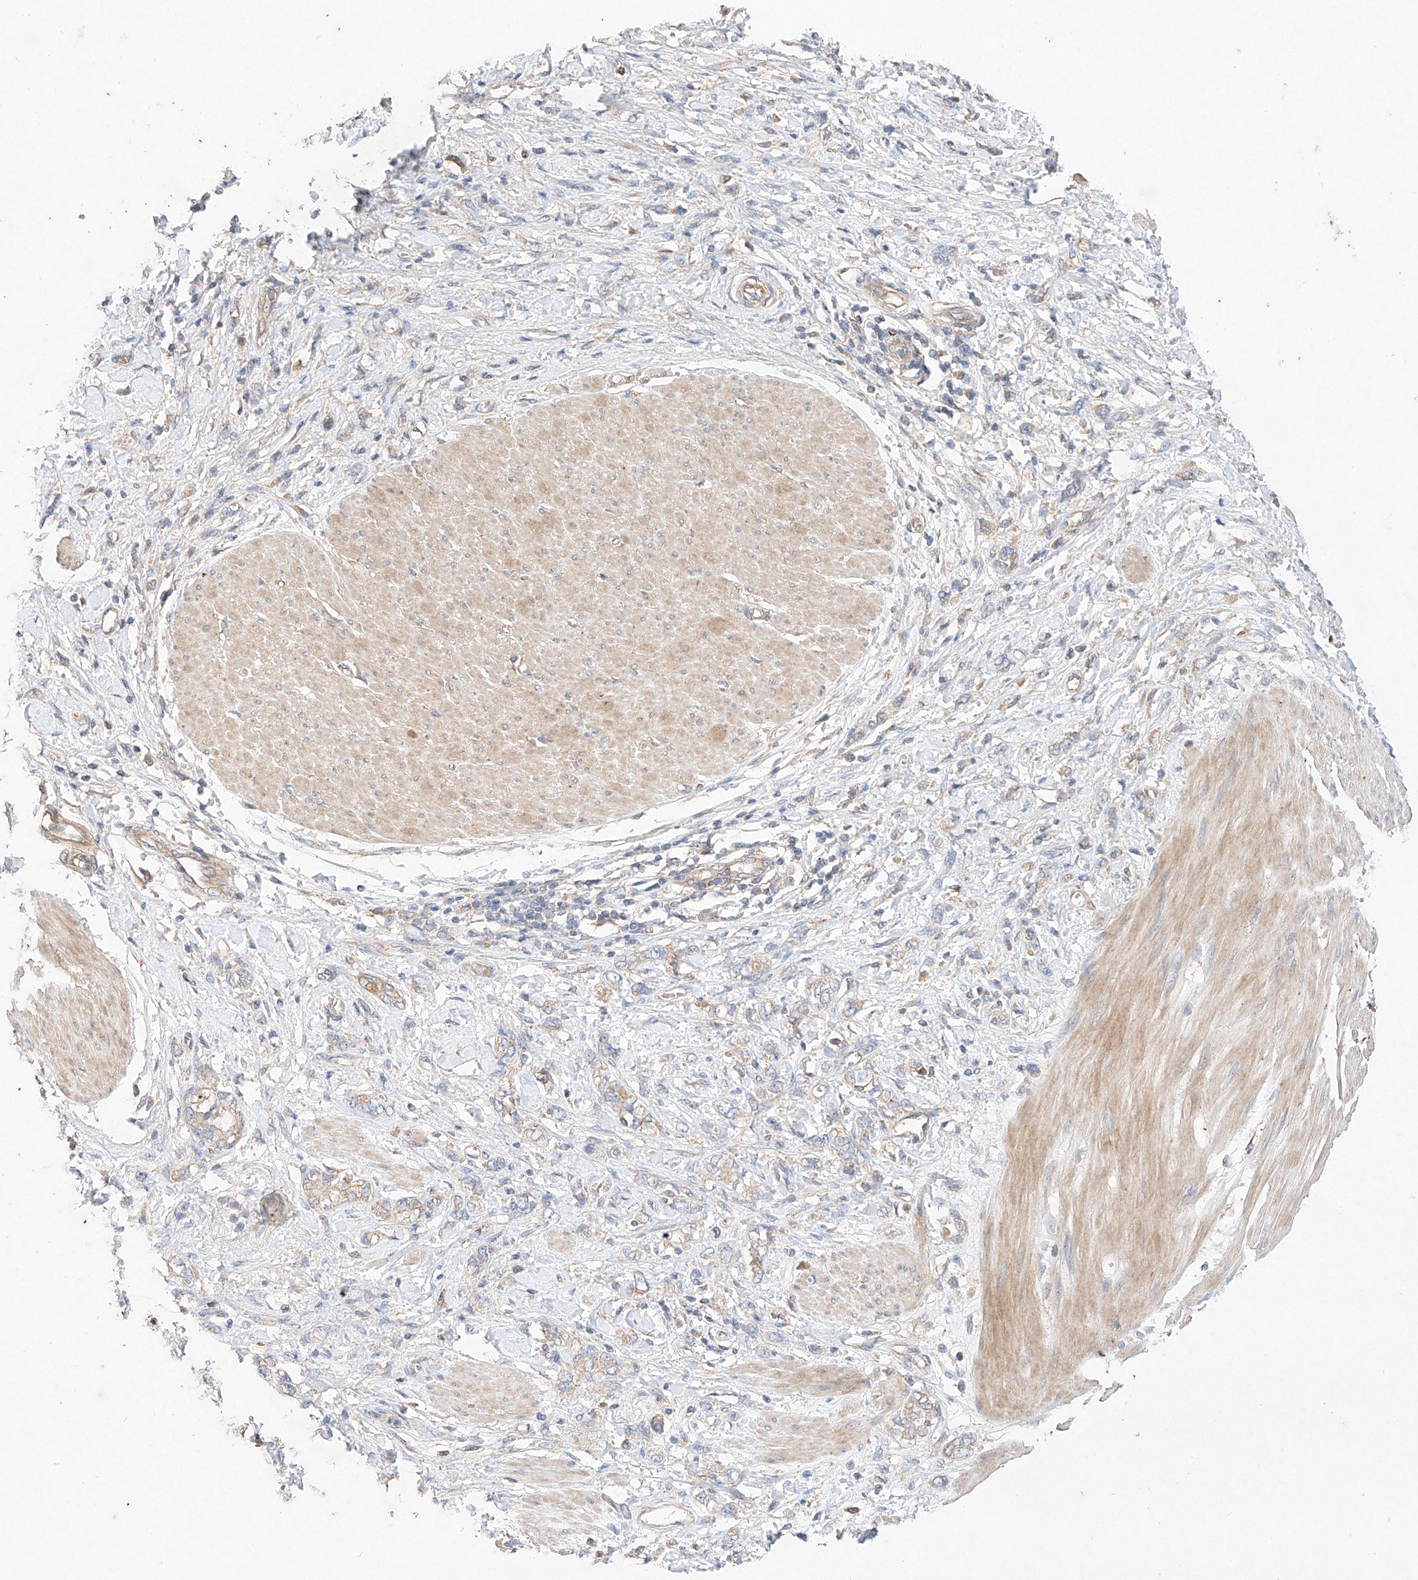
{"staining": {"intensity": "weak", "quantity": "25%-75%", "location": "cytoplasmic/membranous"}, "tissue": "stomach cancer", "cell_type": "Tumor cells", "image_type": "cancer", "snomed": [{"axis": "morphology", "description": "Adenocarcinoma, NOS"}, {"axis": "topography", "description": "Stomach"}], "caption": "A photomicrograph showing weak cytoplasmic/membranous positivity in about 25%-75% of tumor cells in stomach adenocarcinoma, as visualized by brown immunohistochemical staining.", "gene": "C6orf62", "patient": {"sex": "female", "age": 76}}